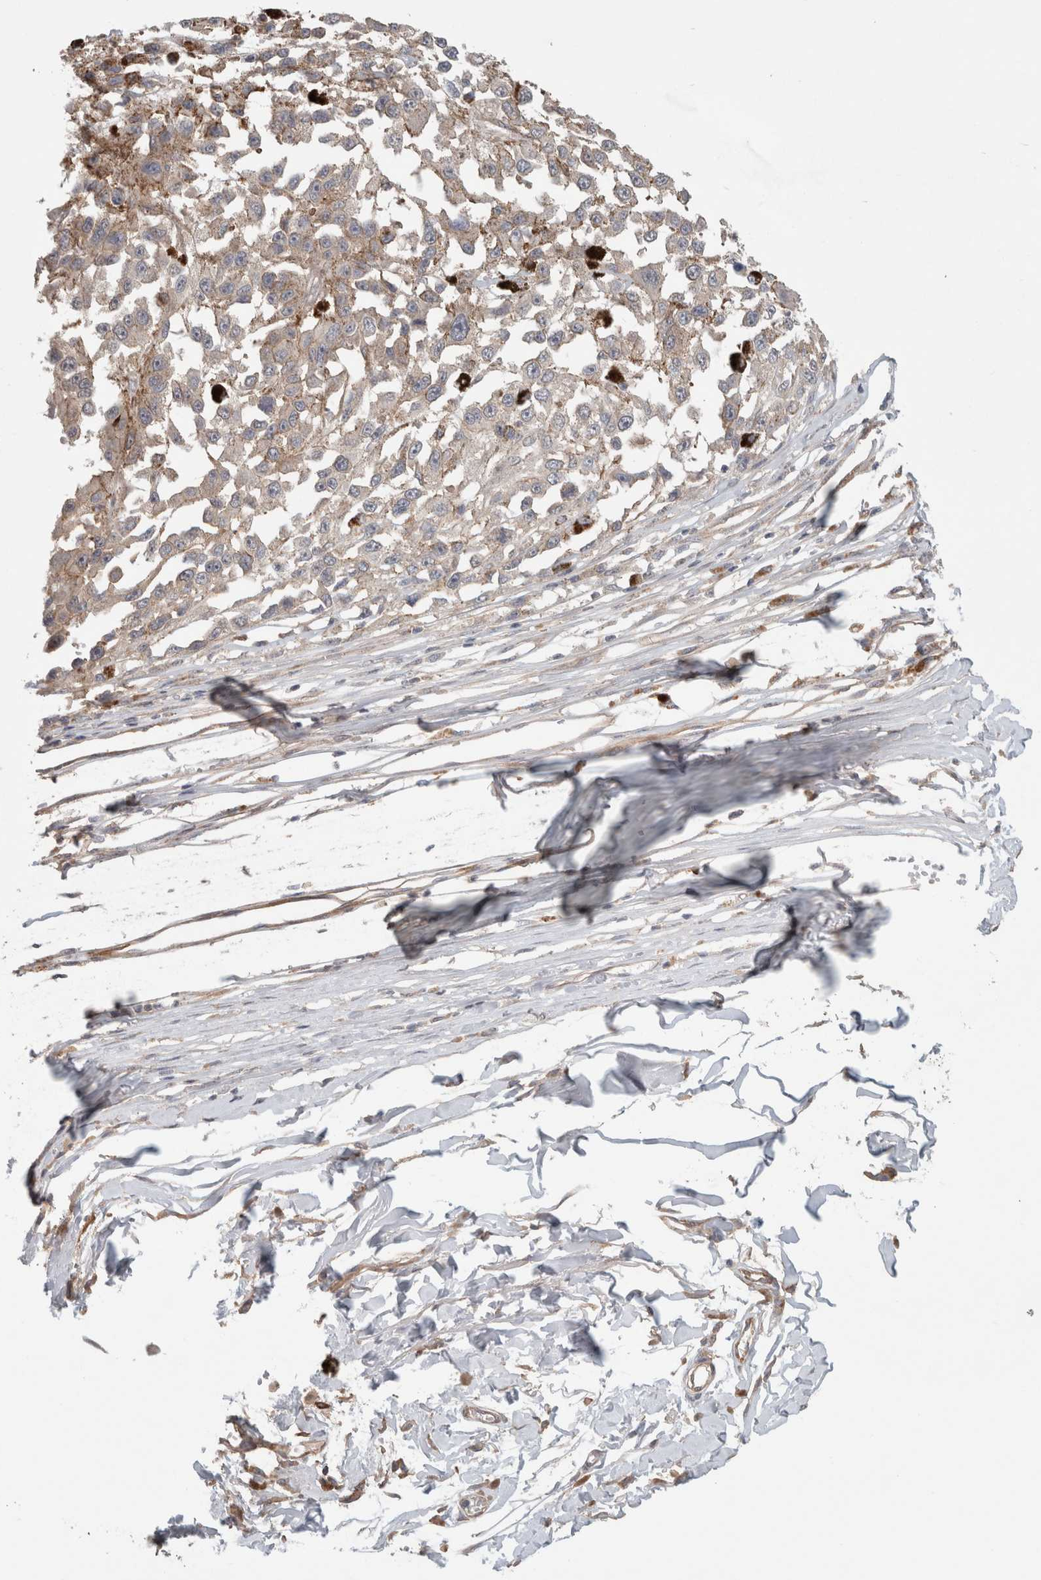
{"staining": {"intensity": "negative", "quantity": "none", "location": "none"}, "tissue": "melanoma", "cell_type": "Tumor cells", "image_type": "cancer", "snomed": [{"axis": "morphology", "description": "Malignant melanoma, Metastatic site"}, {"axis": "topography", "description": "Lymph node"}], "caption": "DAB immunohistochemical staining of human melanoma demonstrates no significant staining in tumor cells. (Stains: DAB immunohistochemistry (IHC) with hematoxylin counter stain, Microscopy: brightfield microscopy at high magnification).", "gene": "RASAL2", "patient": {"sex": "male", "age": 59}}